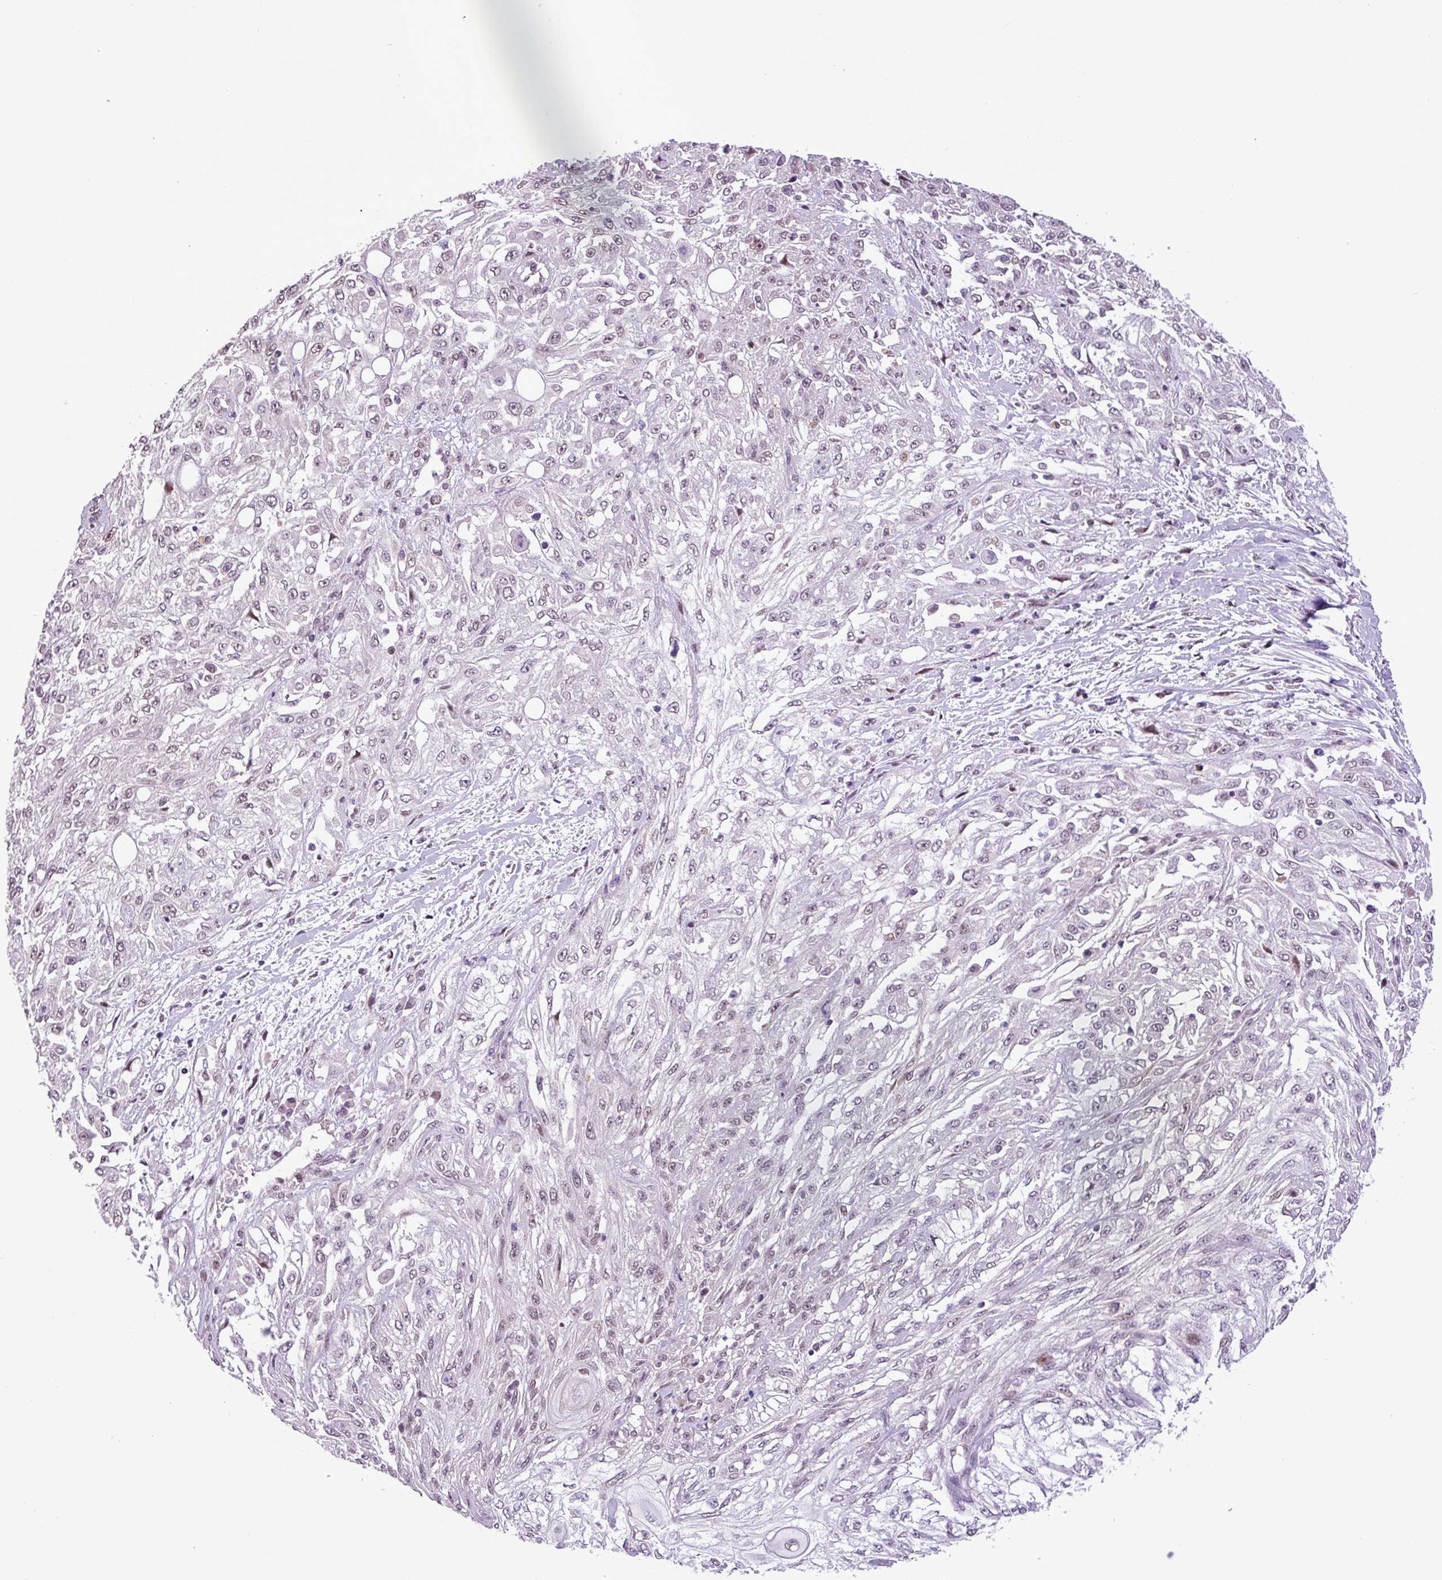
{"staining": {"intensity": "weak", "quantity": "<25%", "location": "nuclear"}, "tissue": "skin cancer", "cell_type": "Tumor cells", "image_type": "cancer", "snomed": [{"axis": "morphology", "description": "Squamous cell carcinoma, NOS"}, {"axis": "morphology", "description": "Squamous cell carcinoma, metastatic, NOS"}, {"axis": "topography", "description": "Skin"}, {"axis": "topography", "description": "Lymph node"}], "caption": "Skin cancer (squamous cell carcinoma) stained for a protein using immunohistochemistry shows no positivity tumor cells.", "gene": "ZNF354A", "patient": {"sex": "male", "age": 75}}